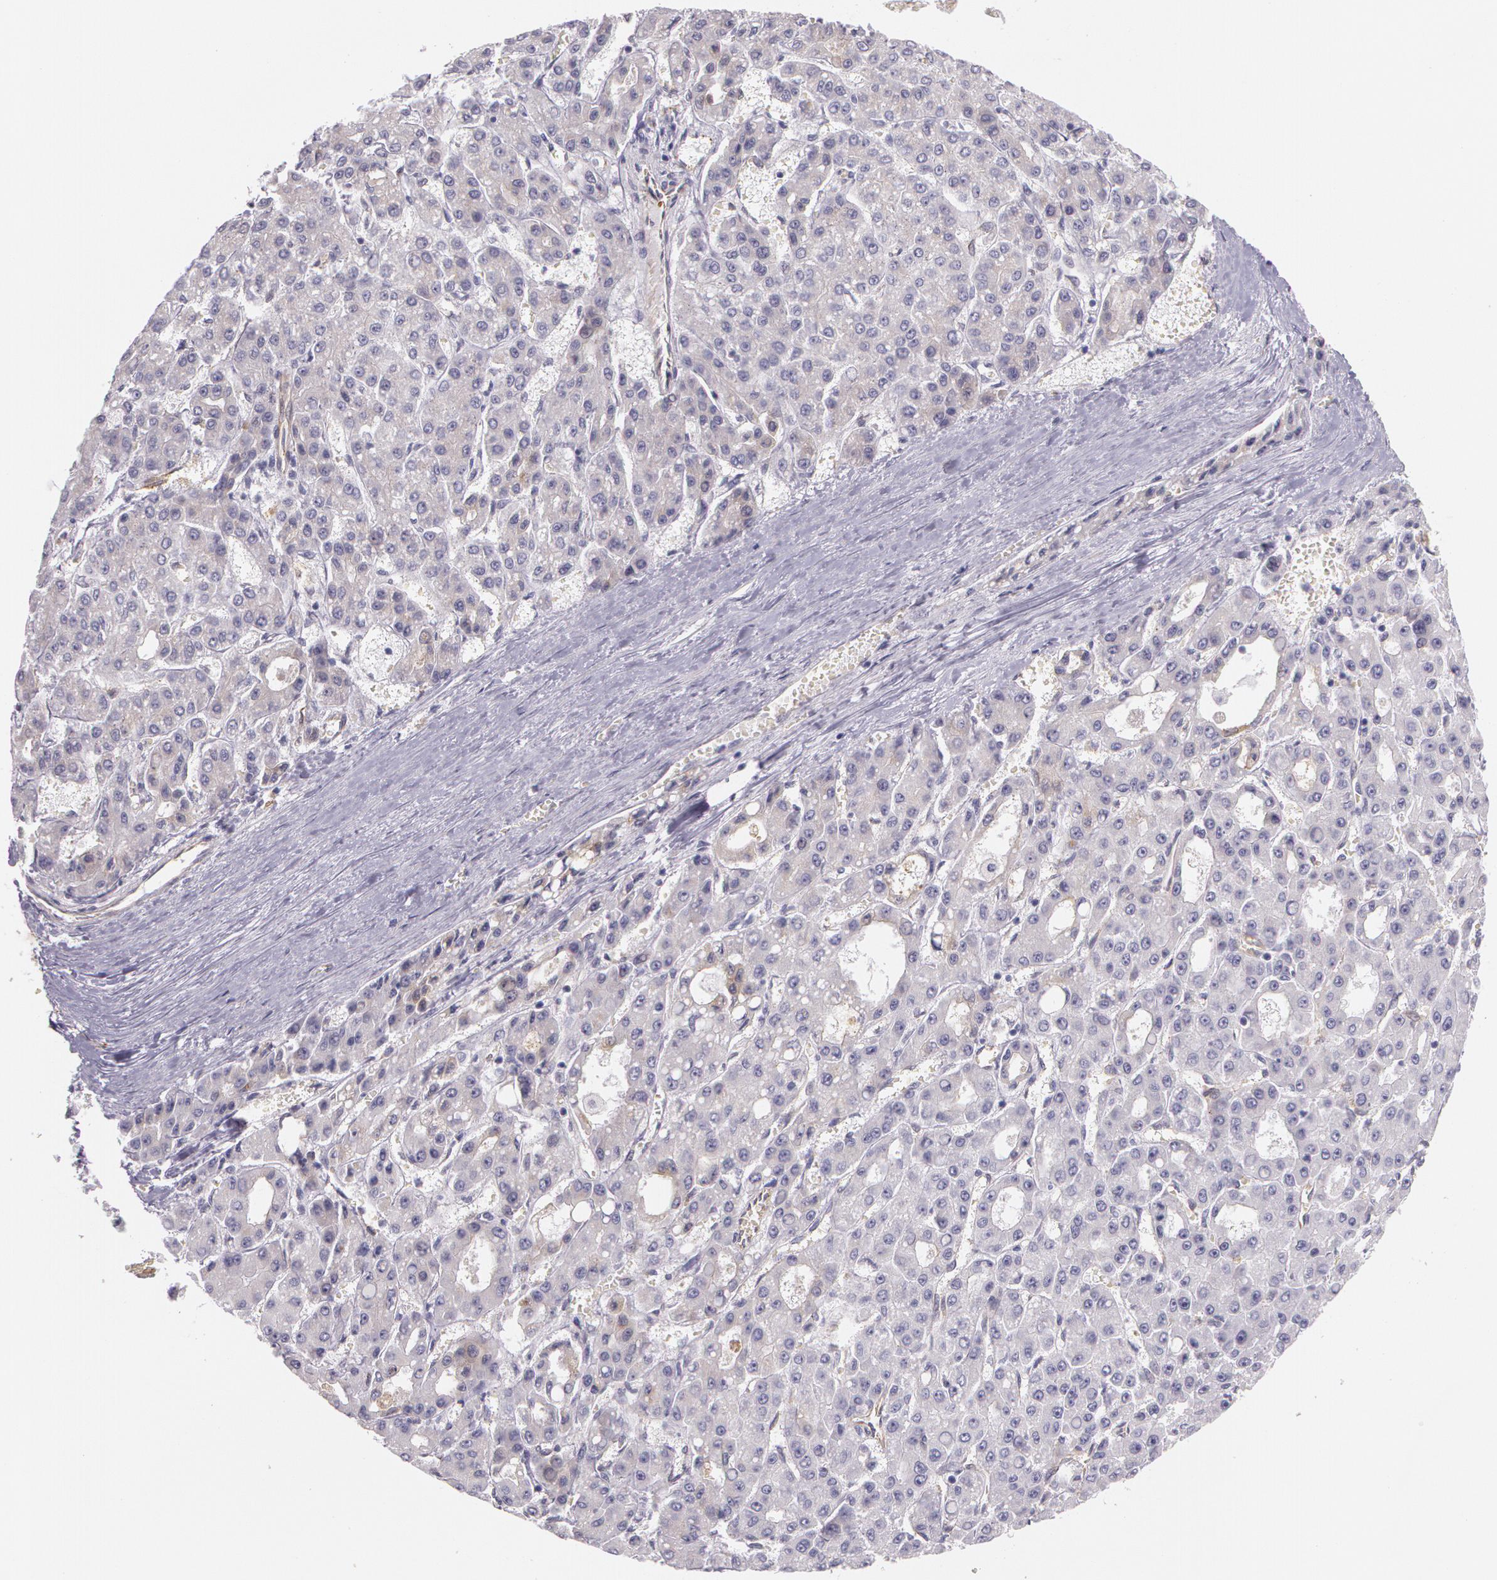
{"staining": {"intensity": "weak", "quantity": "<25%", "location": "cytoplasmic/membranous"}, "tissue": "liver cancer", "cell_type": "Tumor cells", "image_type": "cancer", "snomed": [{"axis": "morphology", "description": "Carcinoma, Hepatocellular, NOS"}, {"axis": "topography", "description": "Liver"}], "caption": "Immunohistochemistry histopathology image of liver cancer stained for a protein (brown), which demonstrates no staining in tumor cells. The staining is performed using DAB brown chromogen with nuclei counter-stained in using hematoxylin.", "gene": "APP", "patient": {"sex": "male", "age": 69}}